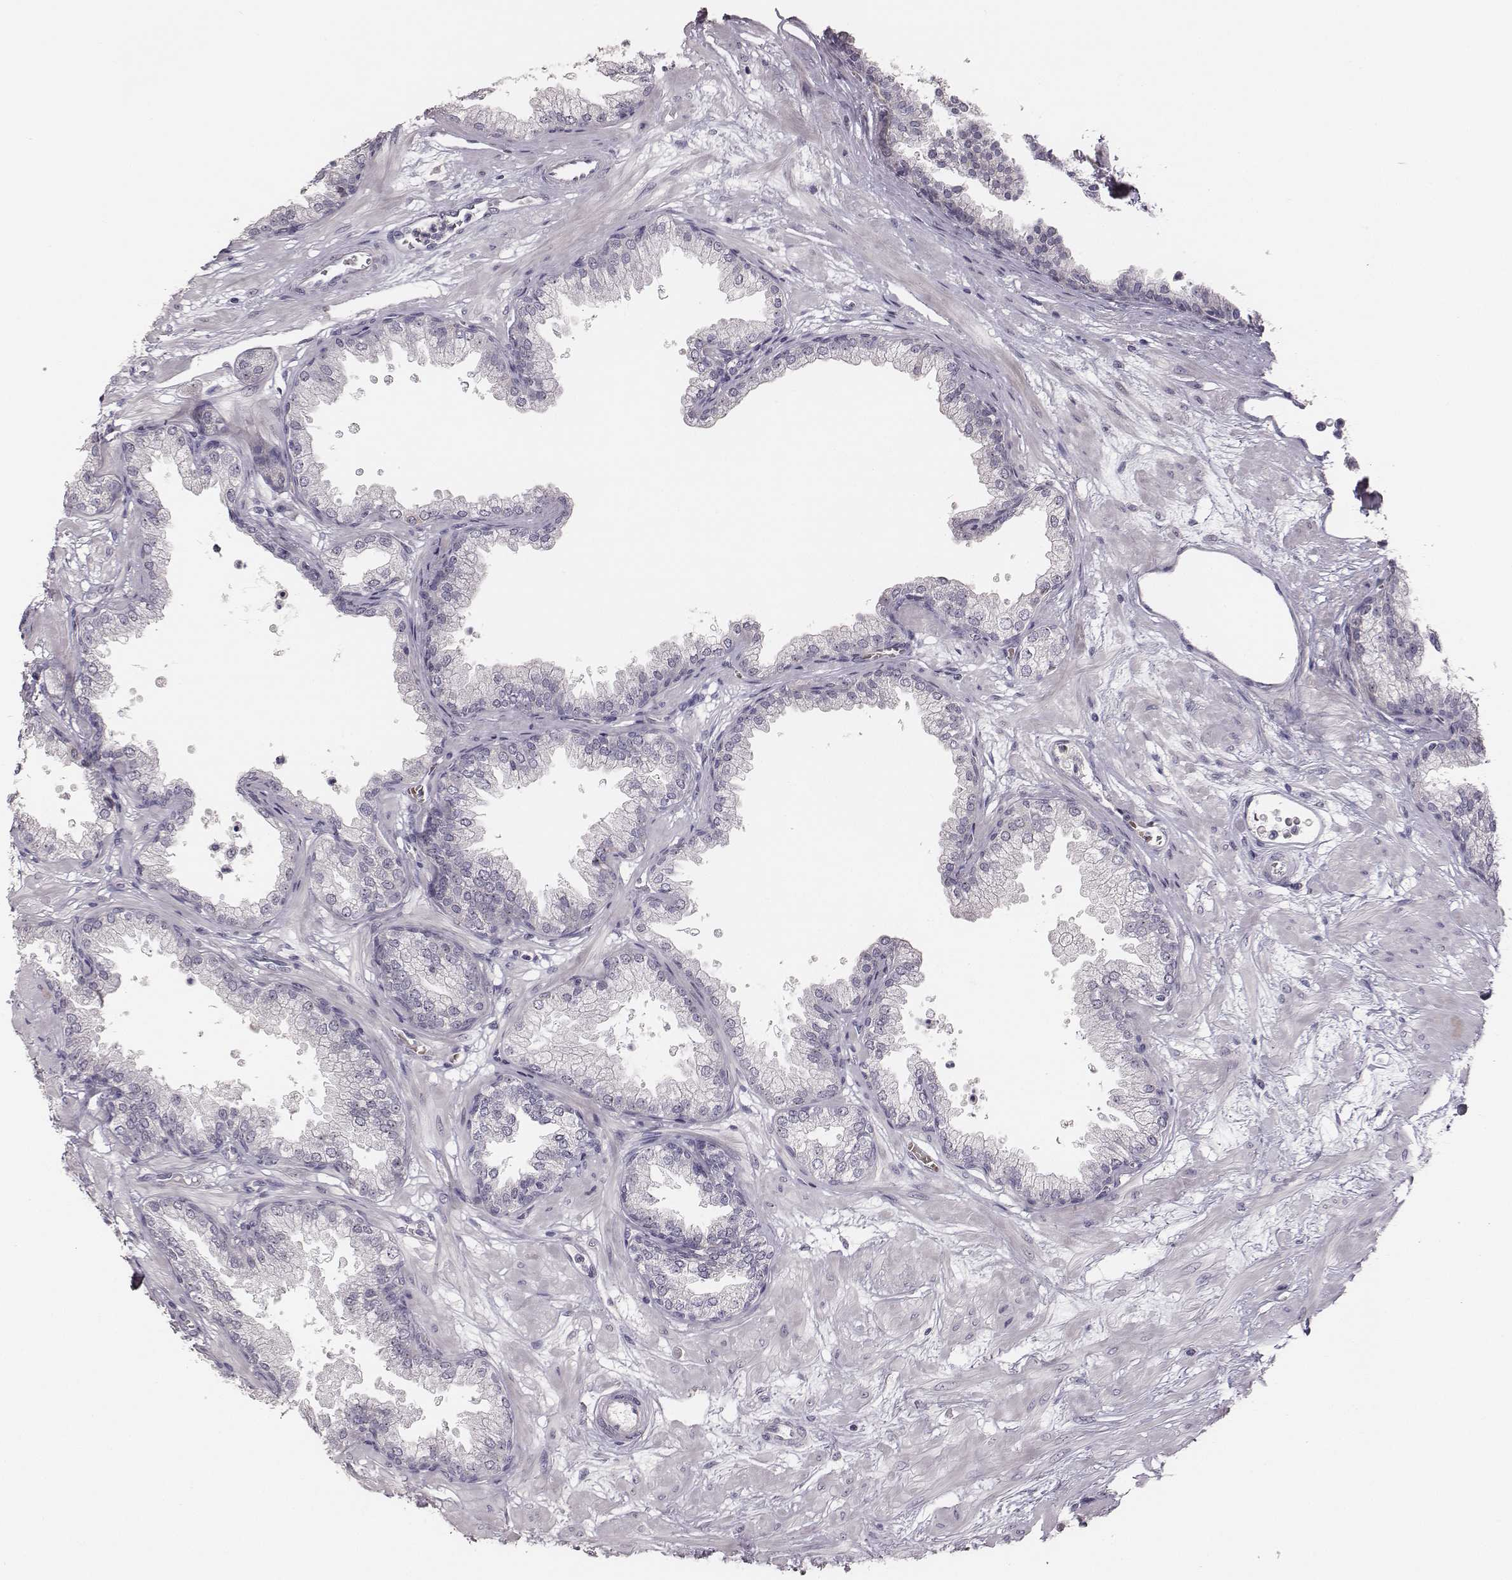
{"staining": {"intensity": "negative", "quantity": "none", "location": "none"}, "tissue": "prostate", "cell_type": "Glandular cells", "image_type": "normal", "snomed": [{"axis": "morphology", "description": "Normal tissue, NOS"}, {"axis": "topography", "description": "Prostate"}], "caption": "IHC photomicrograph of unremarkable human prostate stained for a protein (brown), which reveals no positivity in glandular cells.", "gene": "NIFK", "patient": {"sex": "male", "age": 37}}